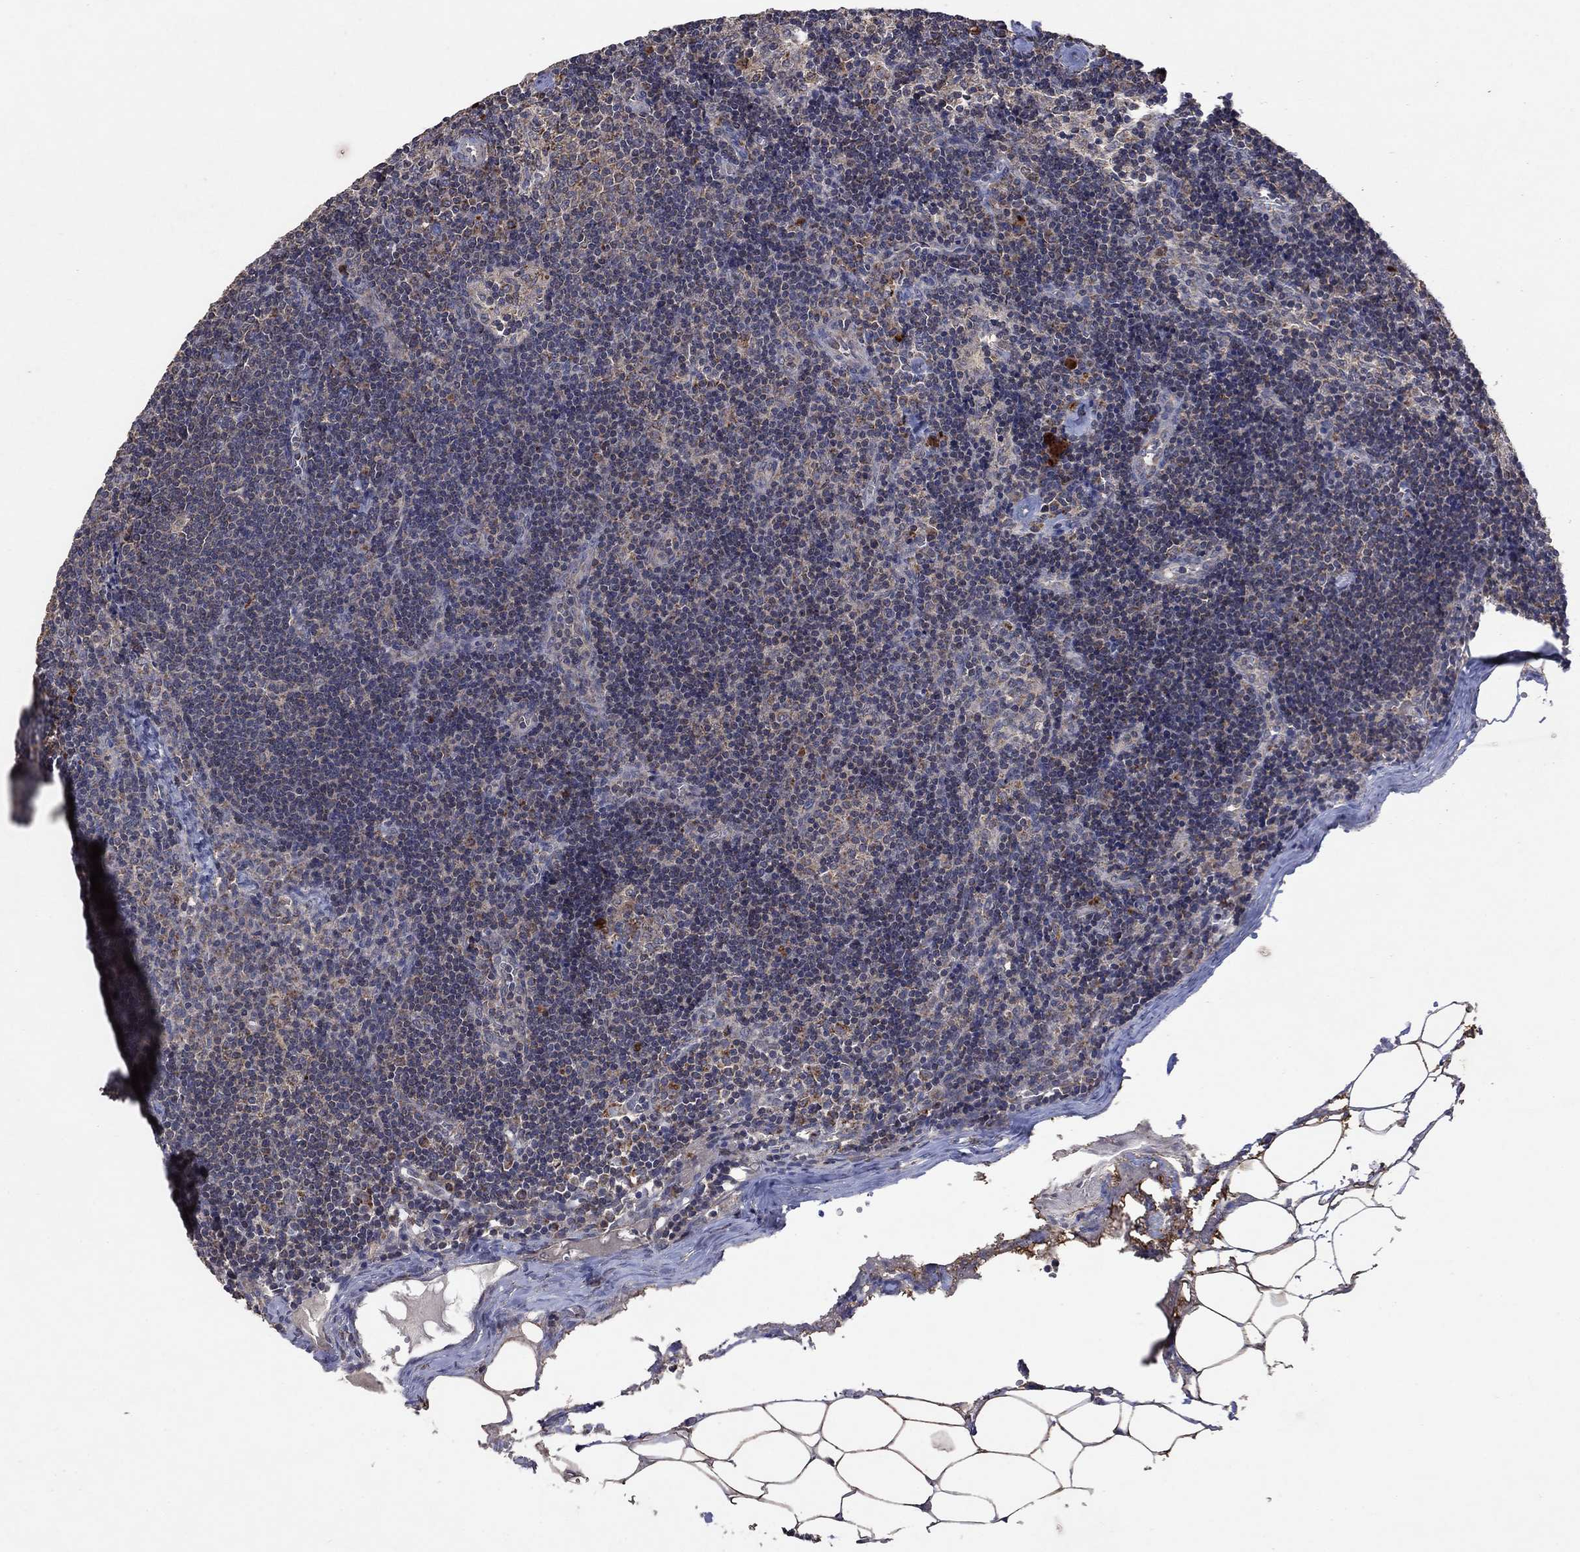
{"staining": {"intensity": "weak", "quantity": ">75%", "location": "cytoplasmic/membranous"}, "tissue": "lymph node", "cell_type": "Germinal center cells", "image_type": "normal", "snomed": [{"axis": "morphology", "description": "Normal tissue, NOS"}, {"axis": "topography", "description": "Lymph node"}], "caption": "A low amount of weak cytoplasmic/membranous expression is identified in about >75% of germinal center cells in unremarkable lymph node.", "gene": "DPH1", "patient": {"sex": "female", "age": 51}}